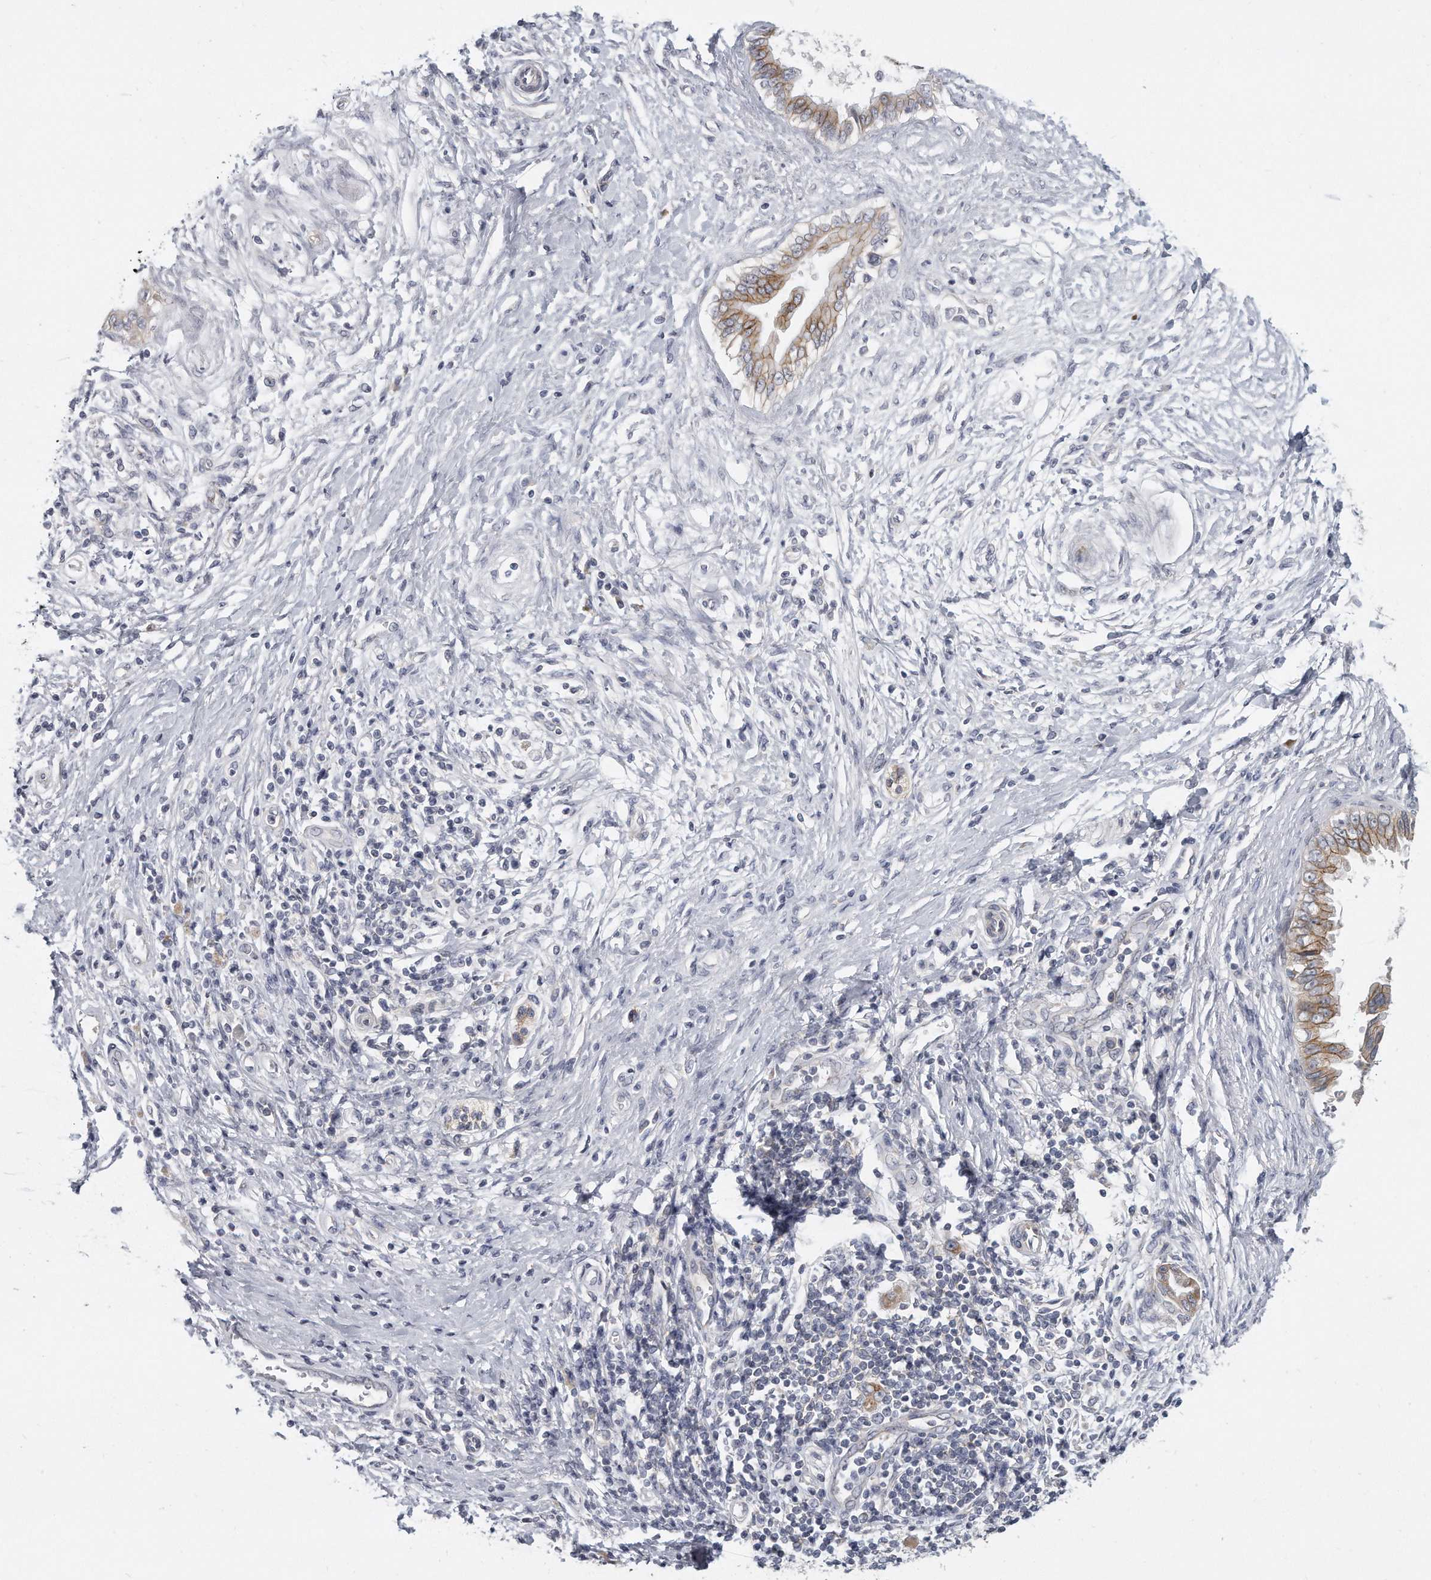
{"staining": {"intensity": "moderate", "quantity": ">75%", "location": "cytoplasmic/membranous"}, "tissue": "pancreatic cancer", "cell_type": "Tumor cells", "image_type": "cancer", "snomed": [{"axis": "morphology", "description": "Adenocarcinoma, NOS"}, {"axis": "topography", "description": "Pancreas"}], "caption": "About >75% of tumor cells in pancreatic cancer (adenocarcinoma) exhibit moderate cytoplasmic/membranous protein staining as visualized by brown immunohistochemical staining.", "gene": "PLEKHA6", "patient": {"sex": "female", "age": 72}}